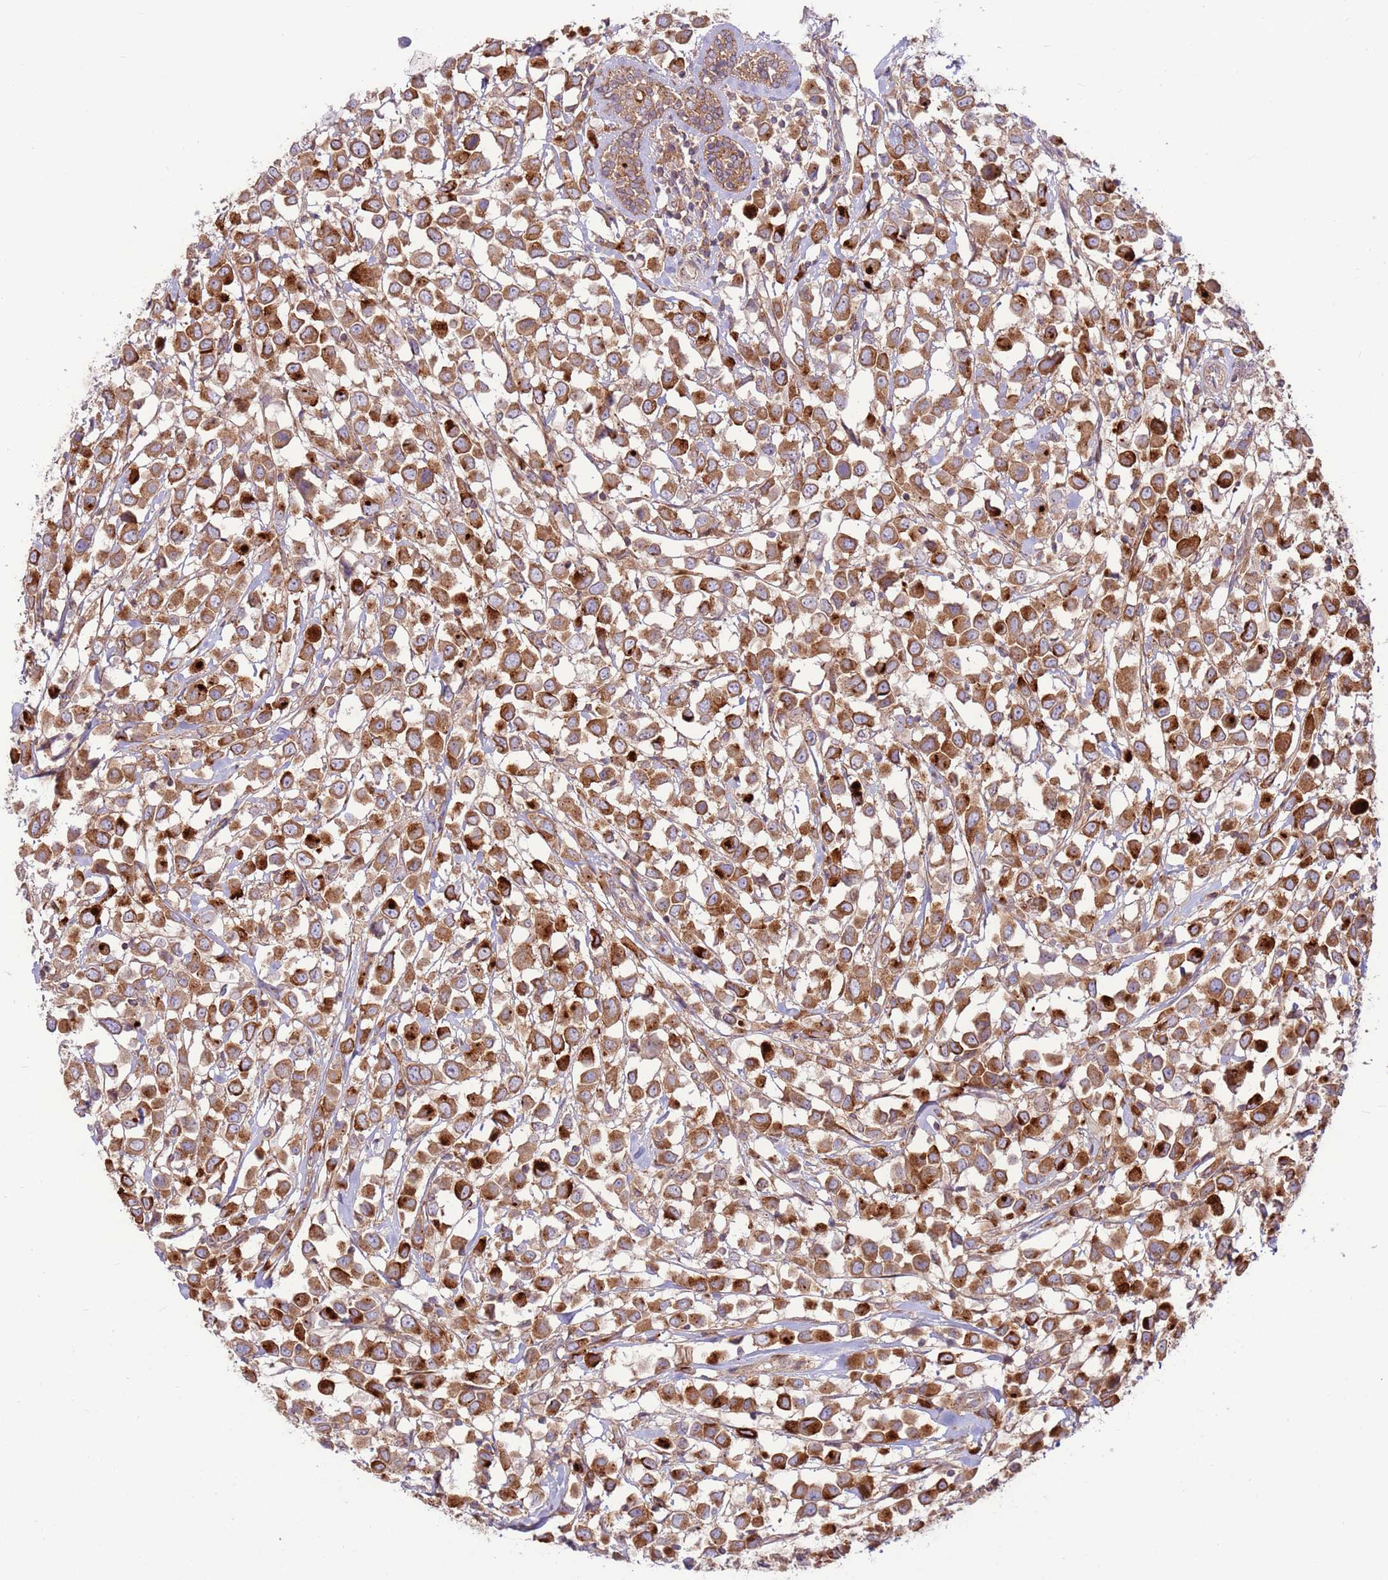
{"staining": {"intensity": "strong", "quantity": ">75%", "location": "cytoplasmic/membranous"}, "tissue": "breast cancer", "cell_type": "Tumor cells", "image_type": "cancer", "snomed": [{"axis": "morphology", "description": "Duct carcinoma"}, {"axis": "topography", "description": "Breast"}], "caption": "Brown immunohistochemical staining in human infiltrating ductal carcinoma (breast) displays strong cytoplasmic/membranous expression in approximately >75% of tumor cells.", "gene": "DDX19B", "patient": {"sex": "female", "age": 61}}